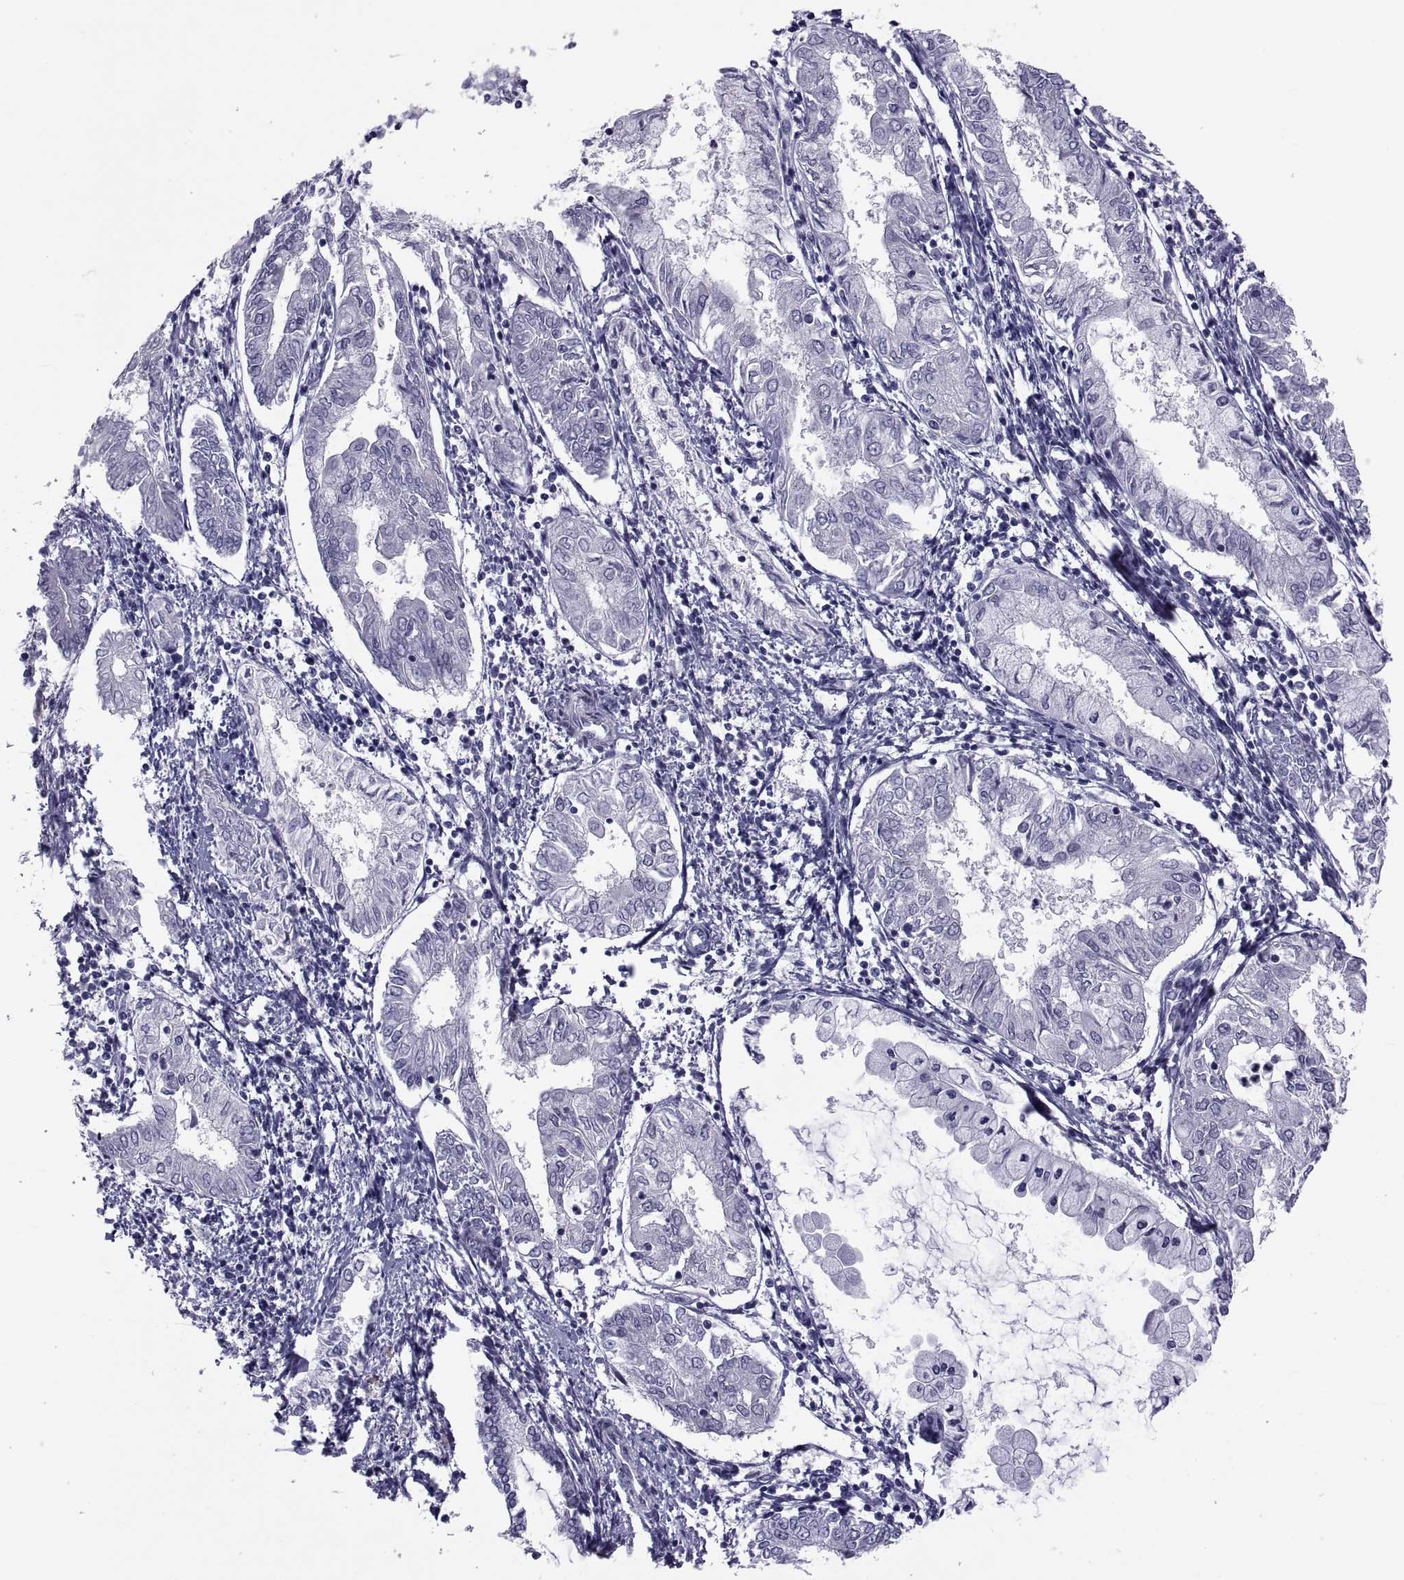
{"staining": {"intensity": "negative", "quantity": "none", "location": "none"}, "tissue": "endometrial cancer", "cell_type": "Tumor cells", "image_type": "cancer", "snomed": [{"axis": "morphology", "description": "Adenocarcinoma, NOS"}, {"axis": "topography", "description": "Endometrium"}], "caption": "Protein analysis of endometrial cancer (adenocarcinoma) demonstrates no significant staining in tumor cells.", "gene": "TMEM158", "patient": {"sex": "female", "age": 68}}